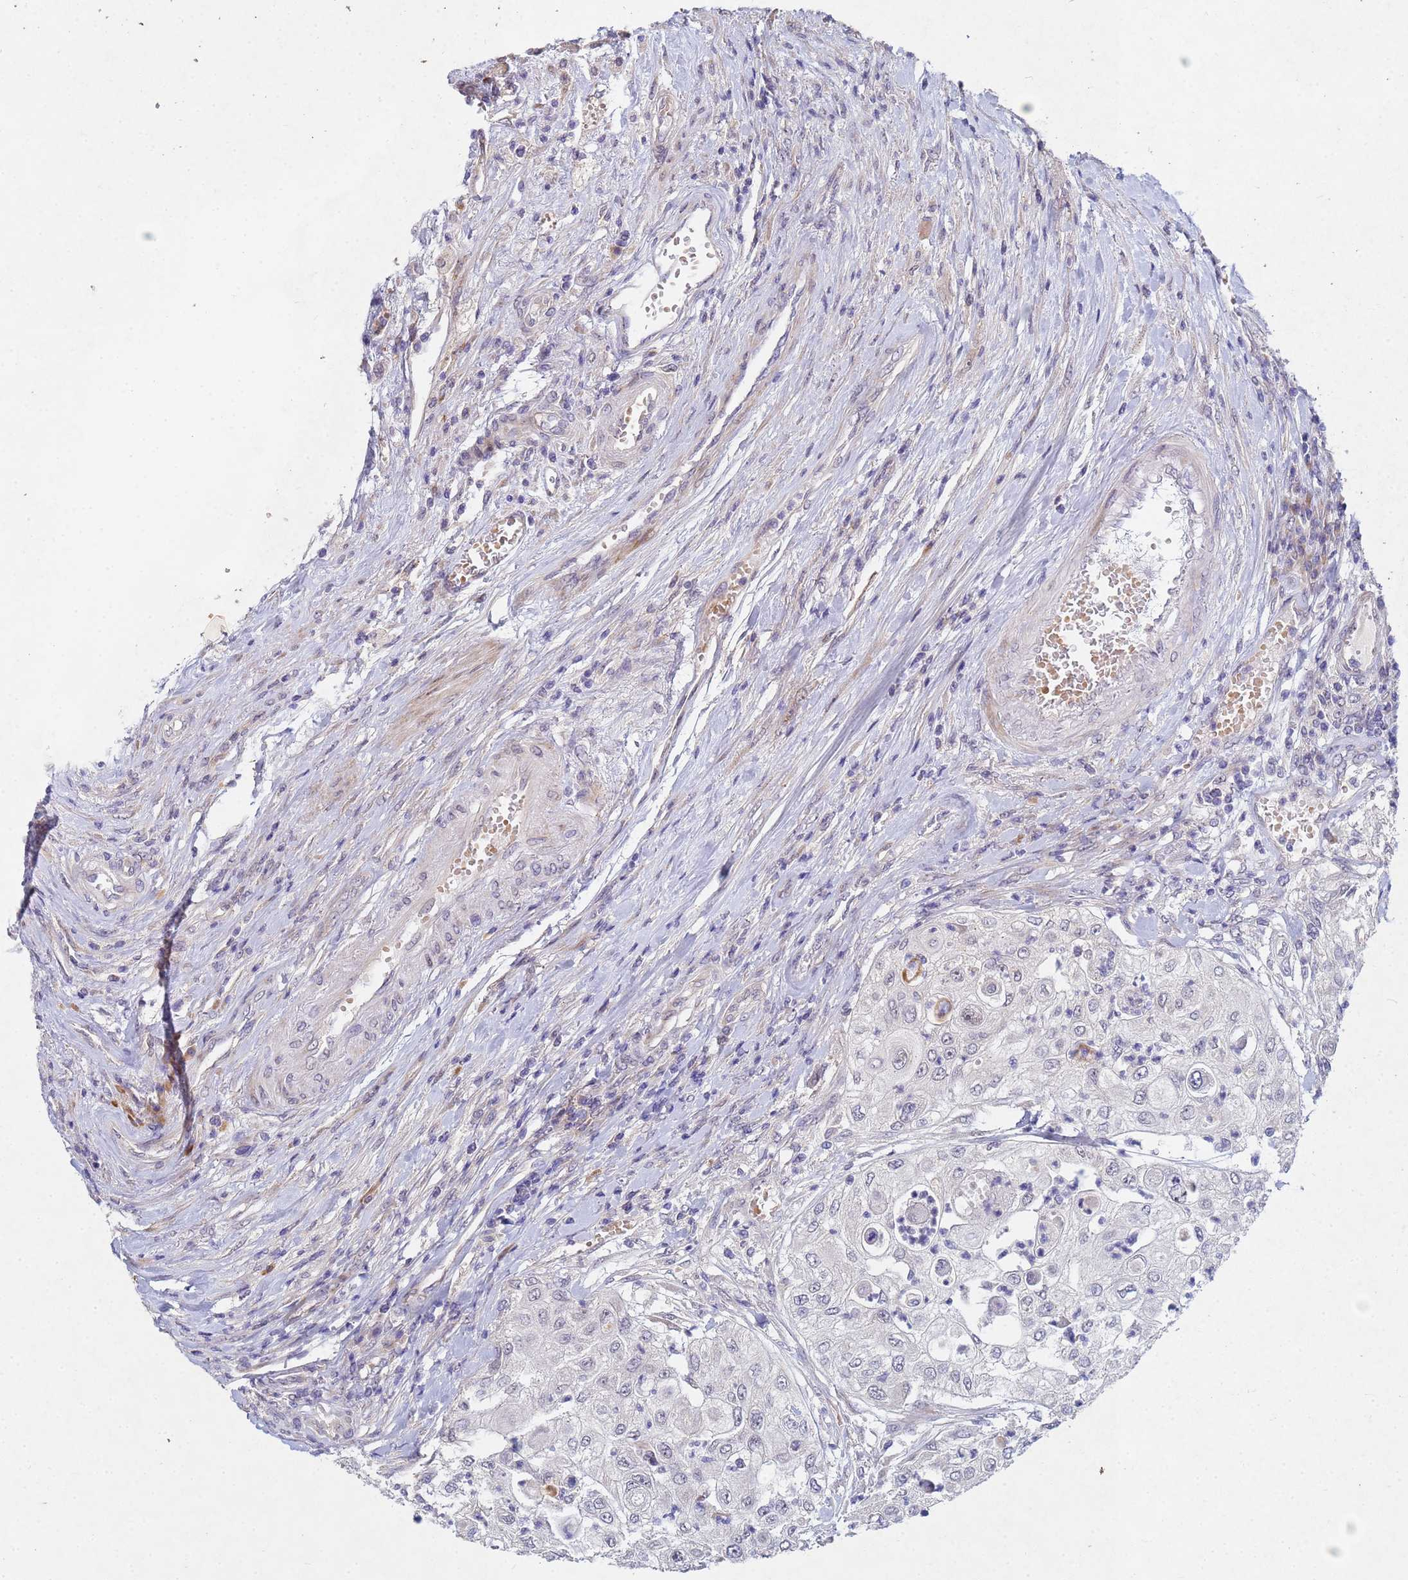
{"staining": {"intensity": "negative", "quantity": "none", "location": "none"}, "tissue": "urothelial cancer", "cell_type": "Tumor cells", "image_type": "cancer", "snomed": [{"axis": "morphology", "description": "Urothelial carcinoma, High grade"}, {"axis": "topography", "description": "Urinary bladder"}], "caption": "Tumor cells are negative for protein expression in human urothelial carcinoma (high-grade). (DAB IHC, high magnification).", "gene": "TNPO2", "patient": {"sex": "female", "age": 79}}